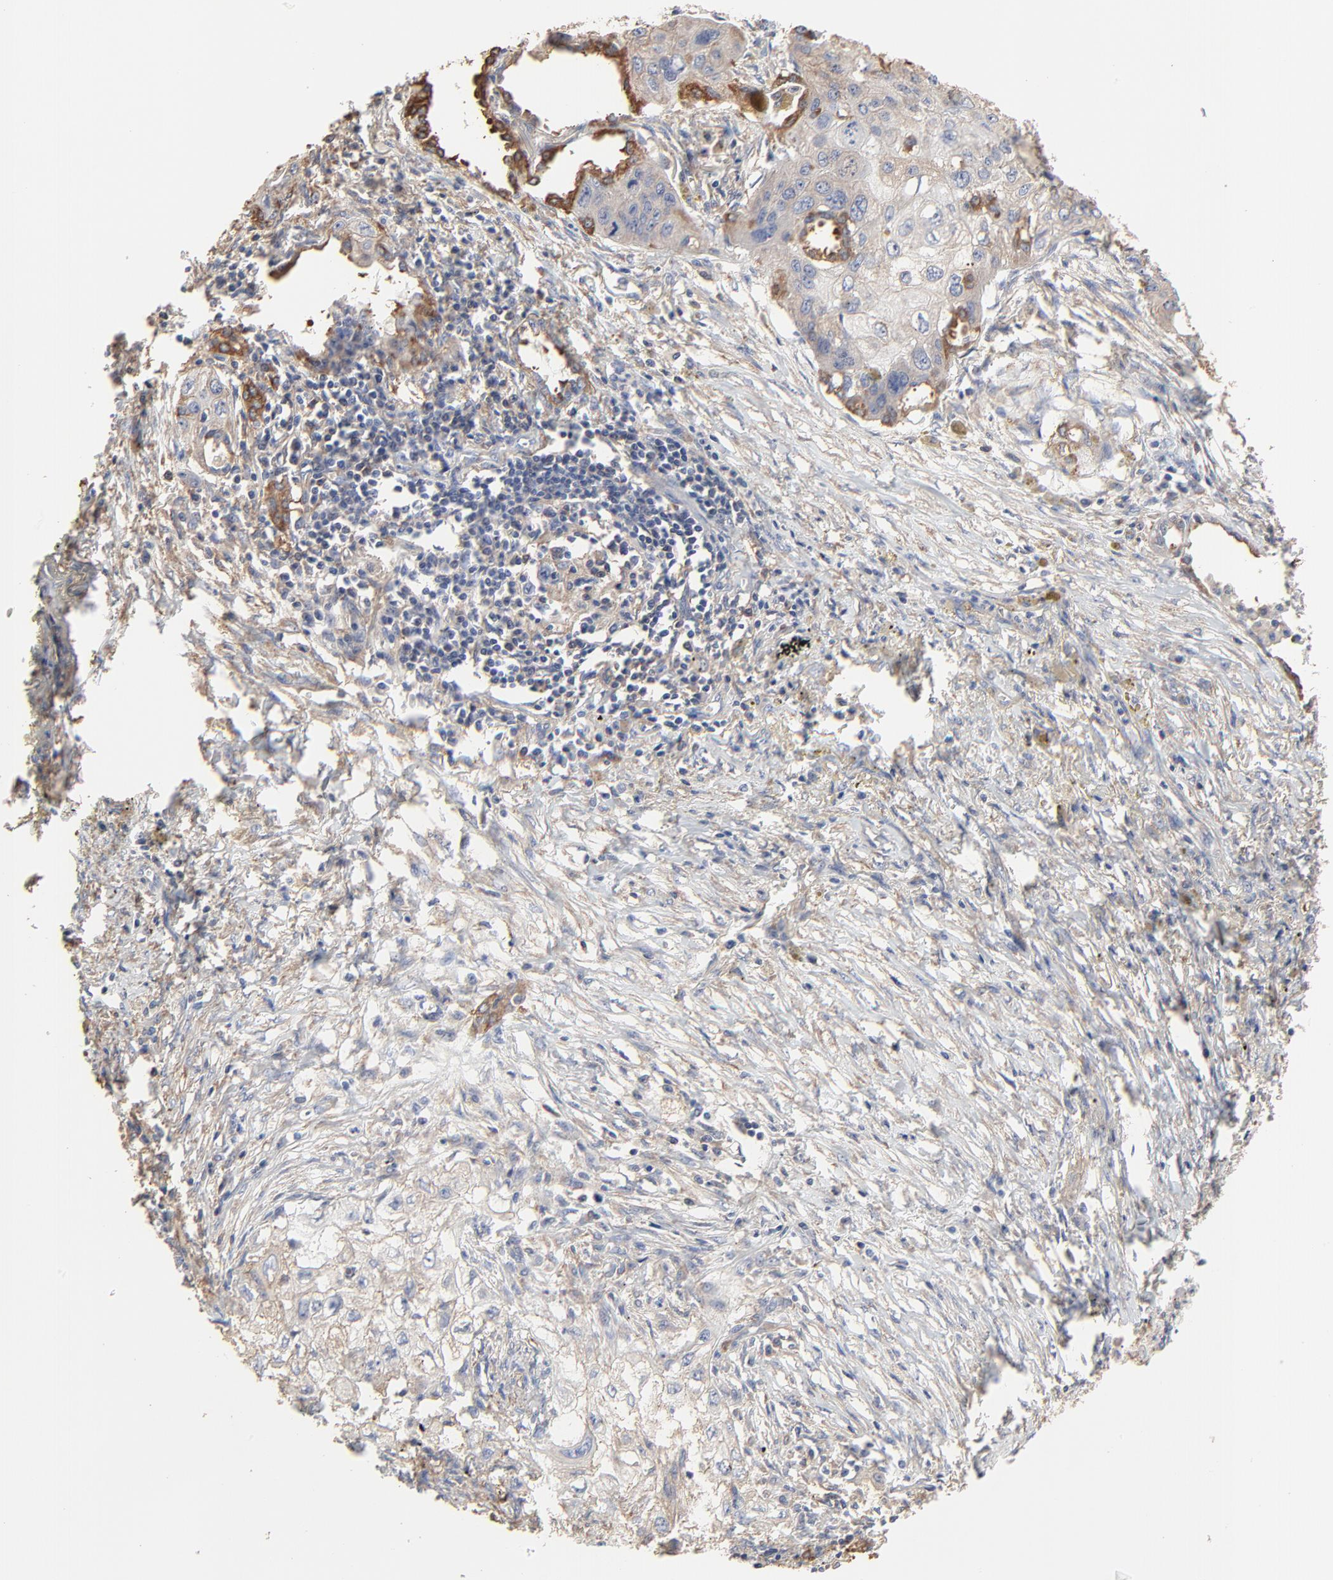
{"staining": {"intensity": "weak", "quantity": ">75%", "location": "cytoplasmic/membranous"}, "tissue": "lung cancer", "cell_type": "Tumor cells", "image_type": "cancer", "snomed": [{"axis": "morphology", "description": "Squamous cell carcinoma, NOS"}, {"axis": "topography", "description": "Lung"}], "caption": "The image displays a brown stain indicating the presence of a protein in the cytoplasmic/membranous of tumor cells in lung squamous cell carcinoma.", "gene": "NXF3", "patient": {"sex": "male", "age": 71}}